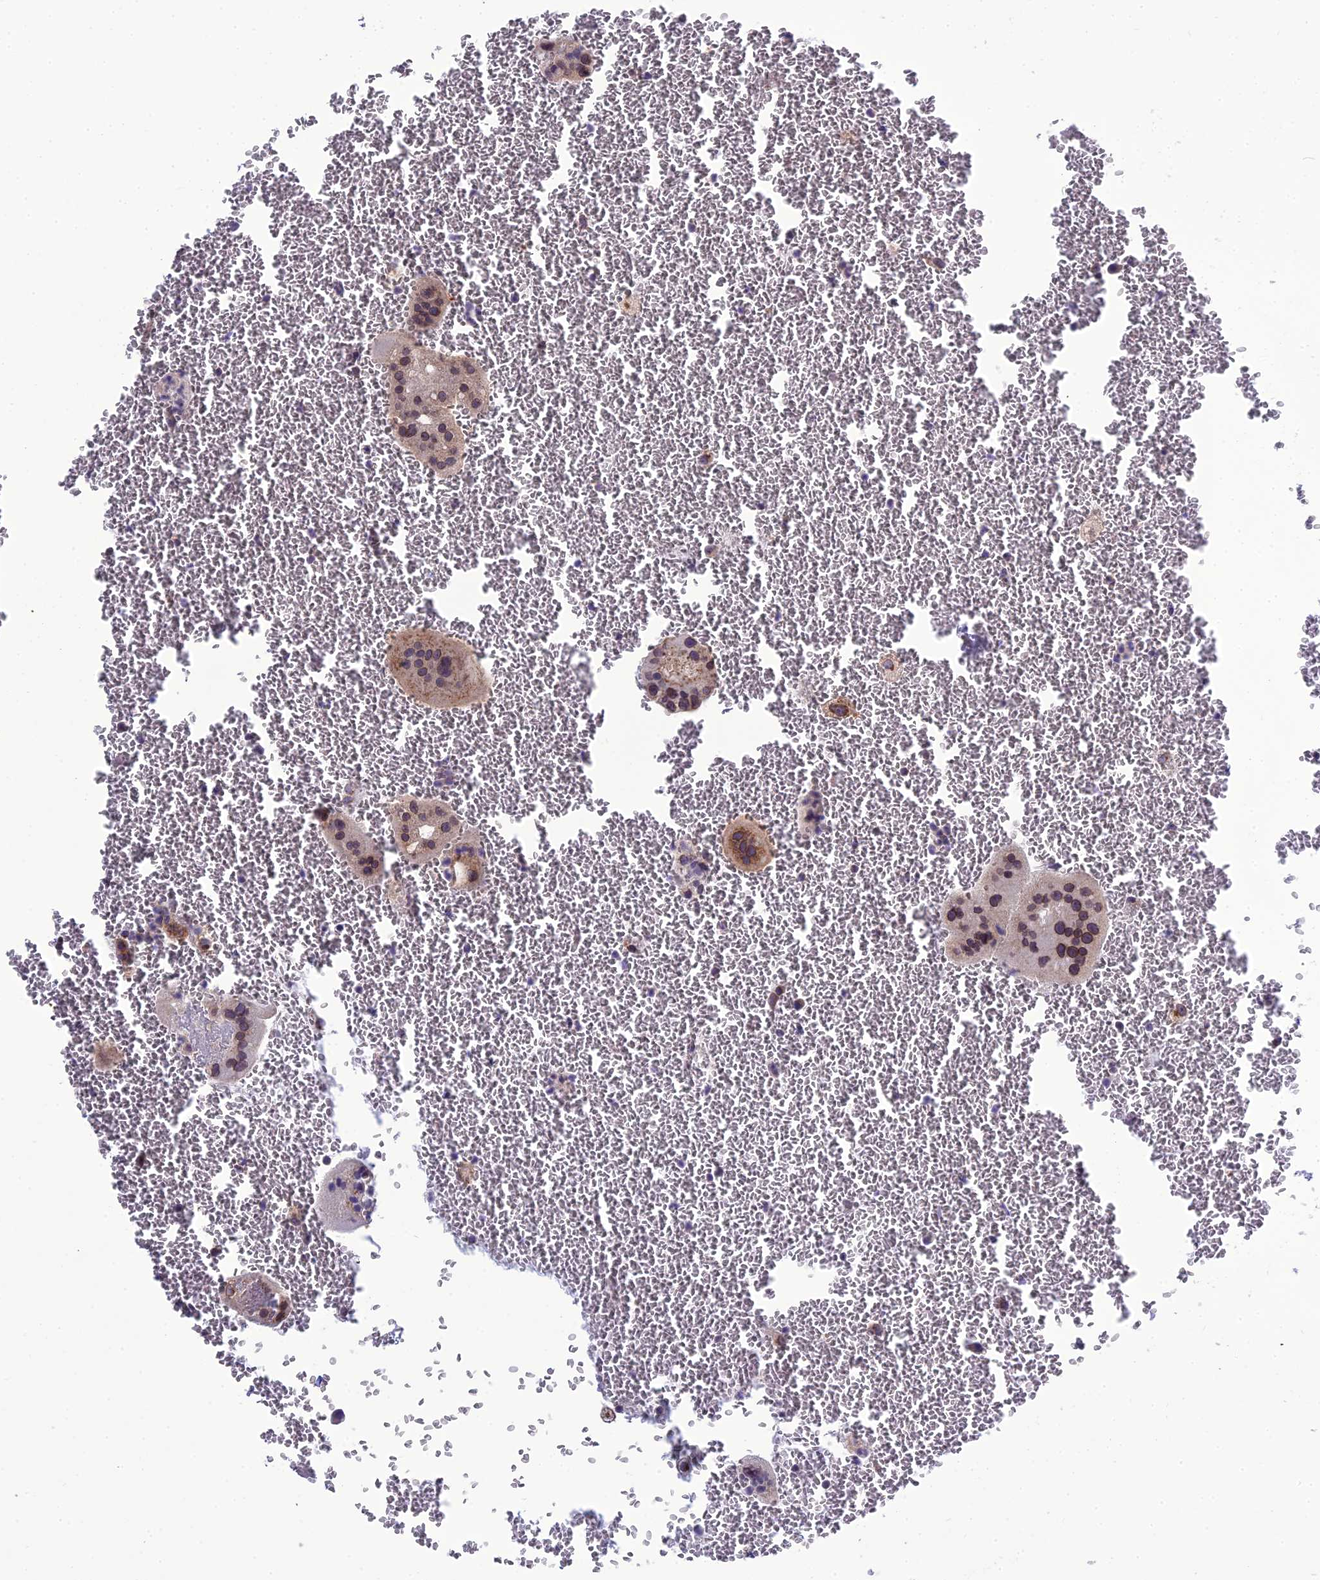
{"staining": {"intensity": "moderate", "quantity": ">75%", "location": "cytoplasmic/membranous,nuclear"}, "tissue": "placenta", "cell_type": "Decidual cells", "image_type": "normal", "snomed": [{"axis": "morphology", "description": "Normal tissue, NOS"}, {"axis": "topography", "description": "Placenta"}], "caption": "Immunohistochemistry (IHC) of unremarkable human placenta displays medium levels of moderate cytoplasmic/membranous,nuclear staining in about >75% of decidual cells. (DAB (3,3'-diaminobenzidine) IHC, brown staining for protein, blue staining for nuclei).", "gene": "GOLPH3", "patient": {"sex": "female", "age": 35}}